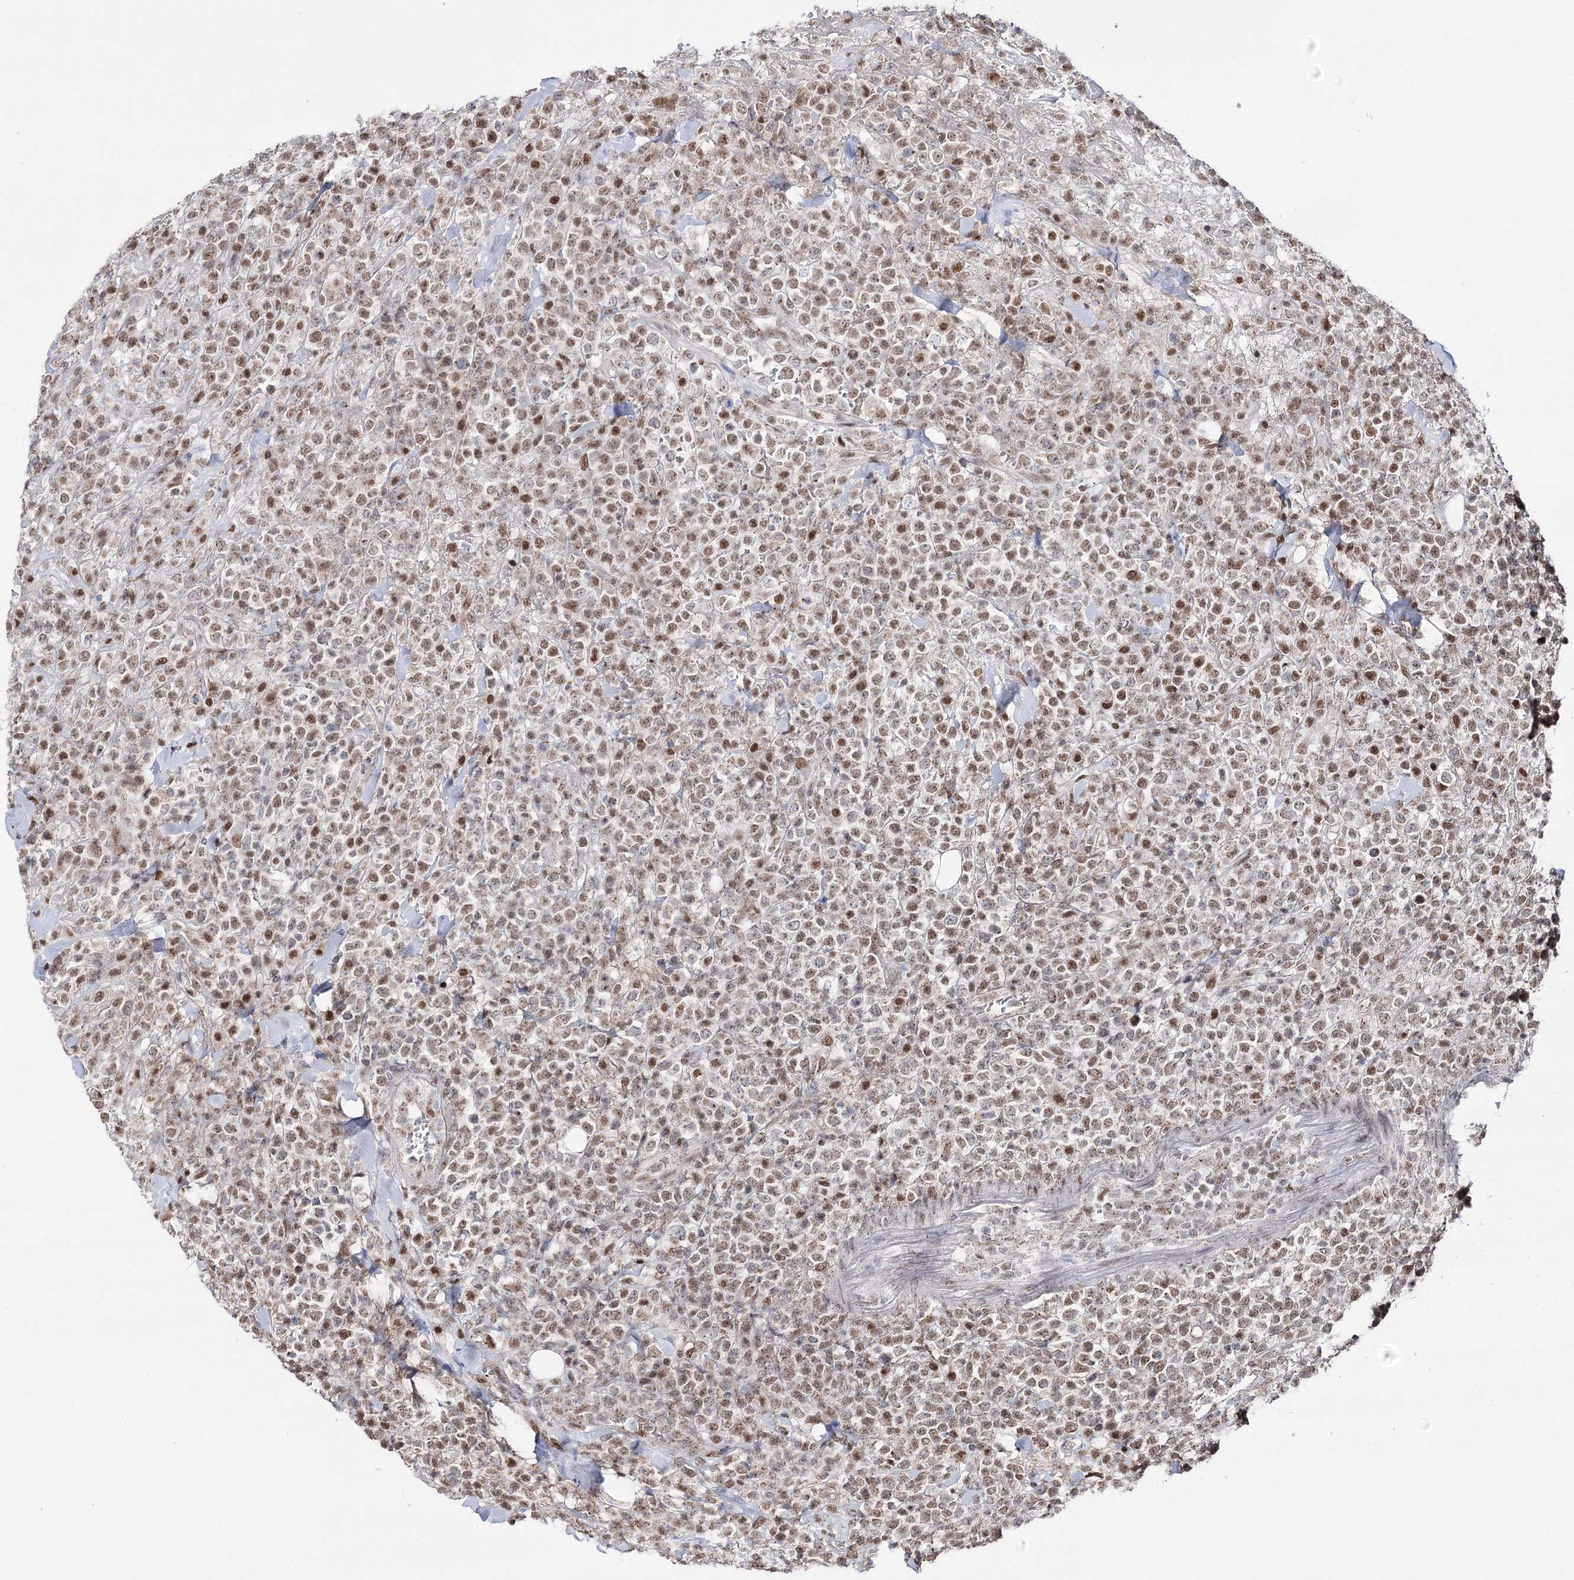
{"staining": {"intensity": "moderate", "quantity": ">75%", "location": "nuclear"}, "tissue": "lymphoma", "cell_type": "Tumor cells", "image_type": "cancer", "snomed": [{"axis": "morphology", "description": "Malignant lymphoma, non-Hodgkin's type, High grade"}, {"axis": "topography", "description": "Colon"}], "caption": "Immunohistochemical staining of lymphoma demonstrates medium levels of moderate nuclear expression in approximately >75% of tumor cells.", "gene": "VGLL4", "patient": {"sex": "female", "age": 53}}